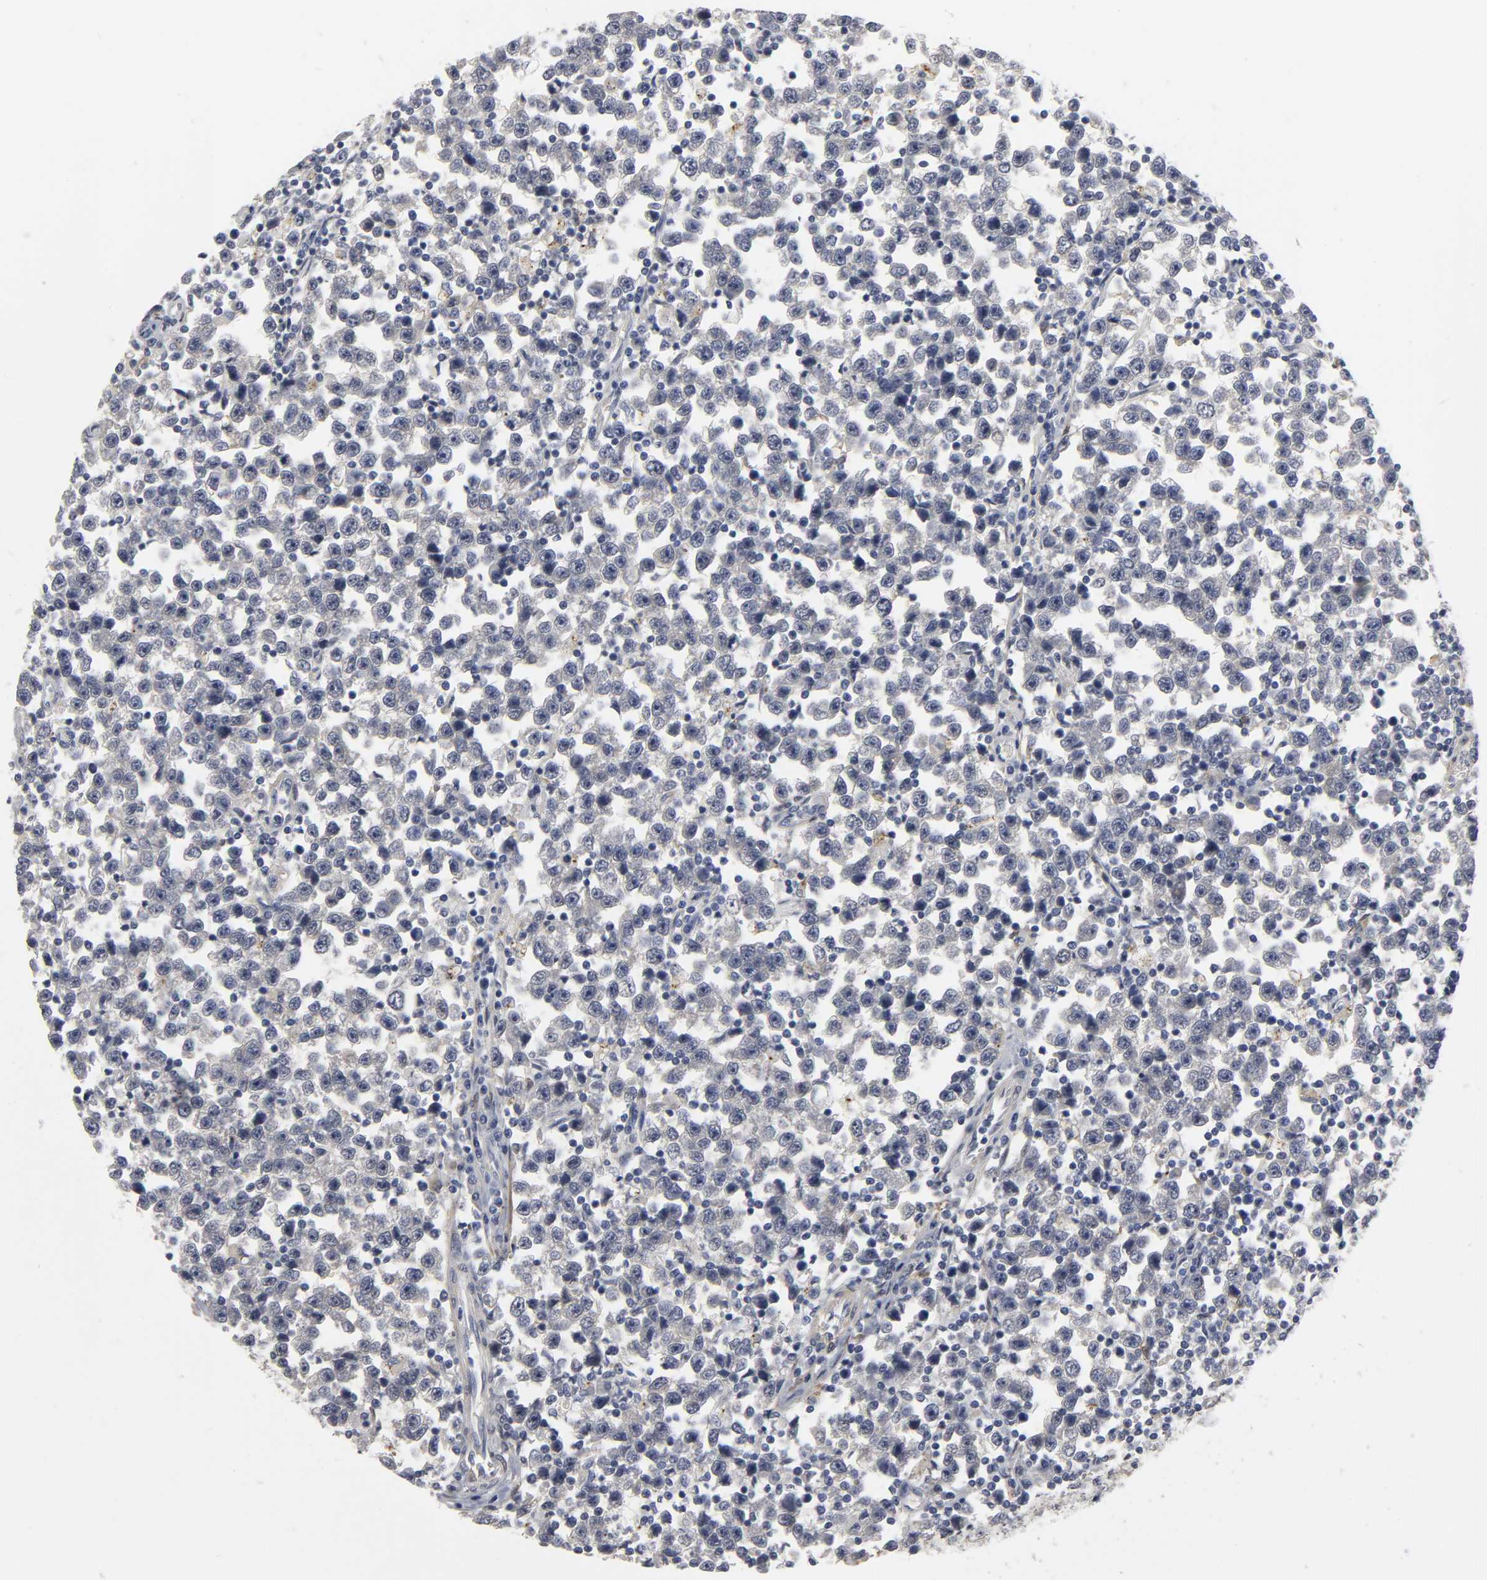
{"staining": {"intensity": "weak", "quantity": "<25%", "location": "cytoplasmic/membranous"}, "tissue": "testis cancer", "cell_type": "Tumor cells", "image_type": "cancer", "snomed": [{"axis": "morphology", "description": "Seminoma, NOS"}, {"axis": "topography", "description": "Testis"}], "caption": "Image shows no significant protein positivity in tumor cells of testis cancer. Nuclei are stained in blue.", "gene": "PDLIM3", "patient": {"sex": "male", "age": 43}}